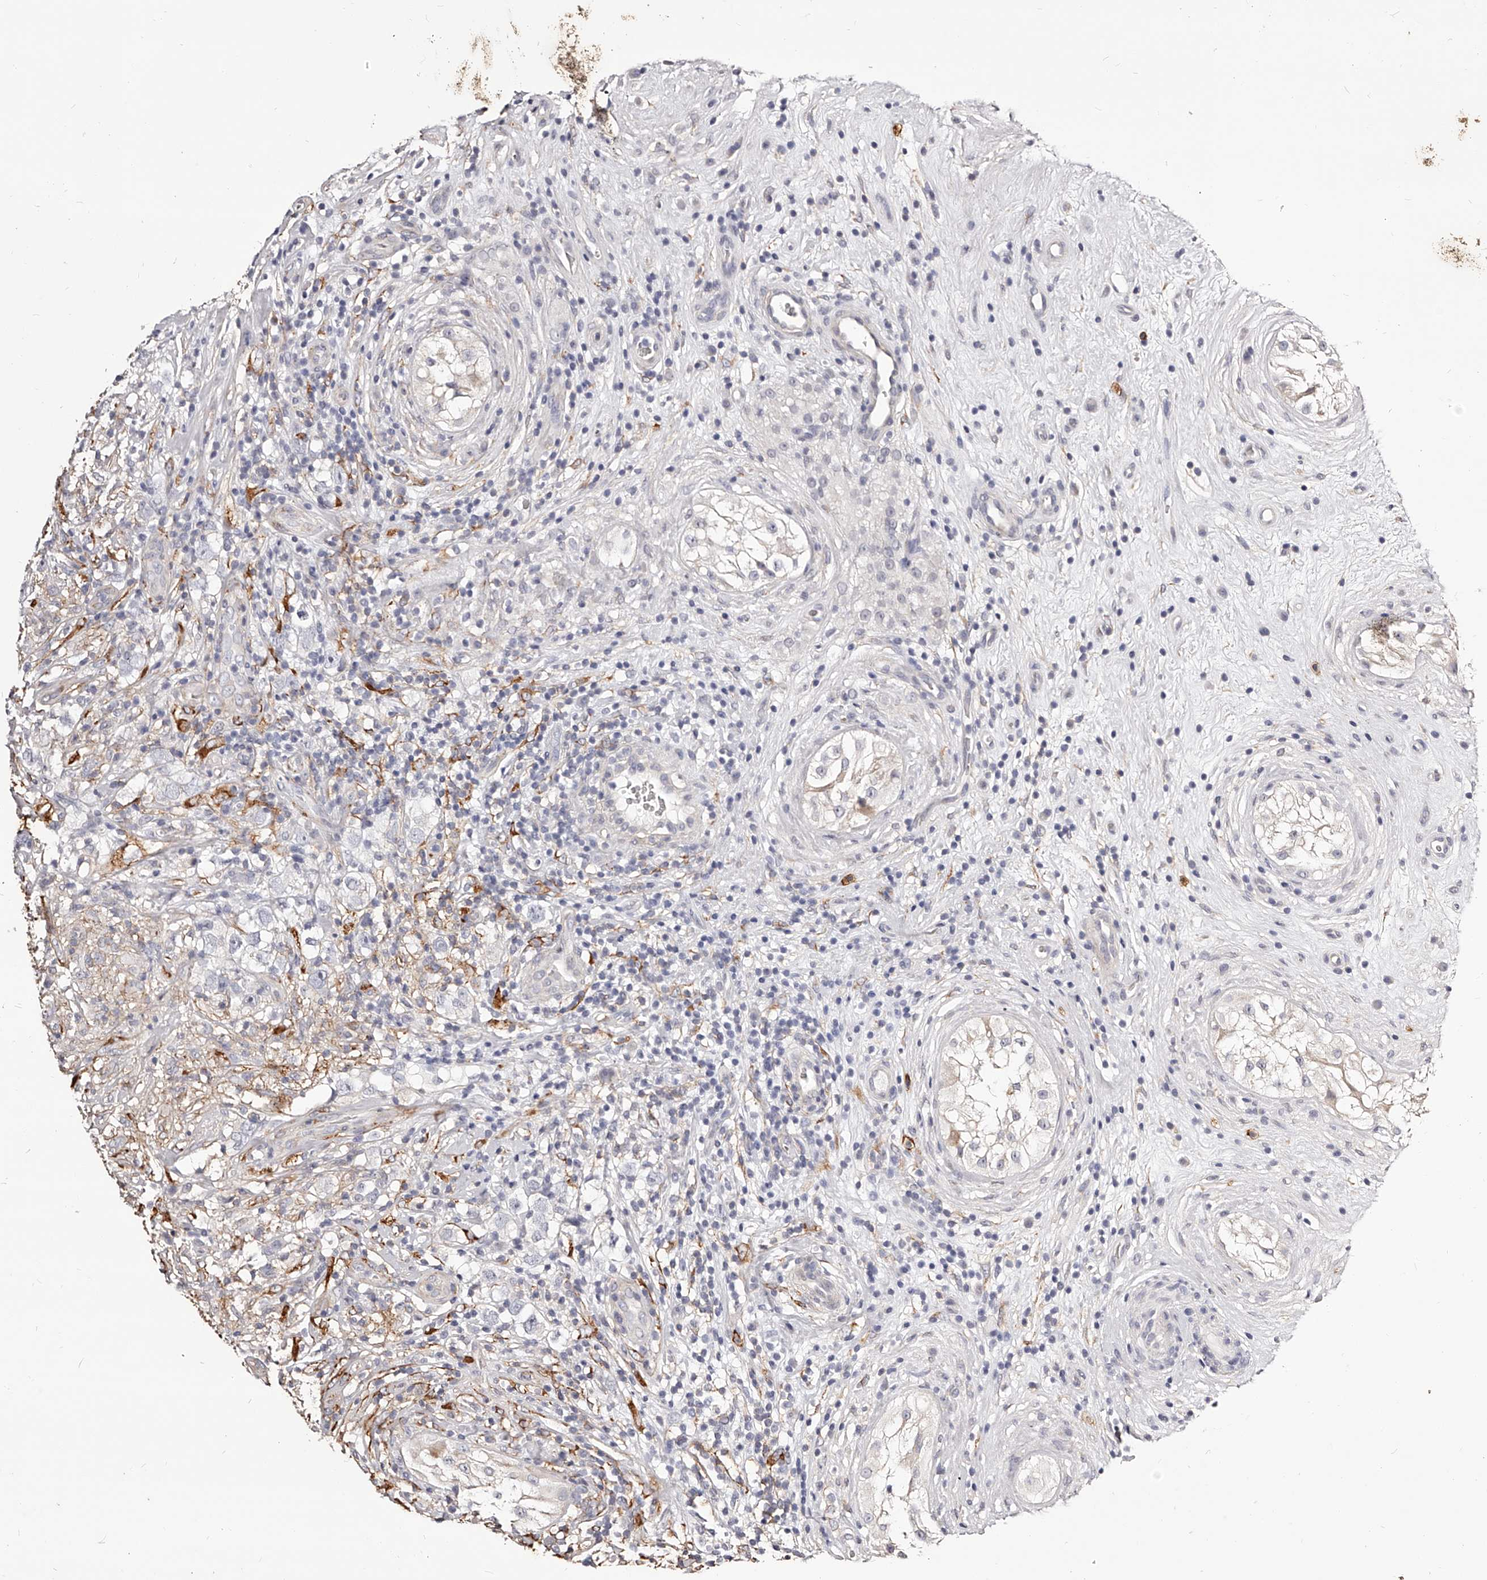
{"staining": {"intensity": "negative", "quantity": "none", "location": "none"}, "tissue": "testis cancer", "cell_type": "Tumor cells", "image_type": "cancer", "snomed": [{"axis": "morphology", "description": "Seminoma, NOS"}, {"axis": "topography", "description": "Testis"}], "caption": "IHC photomicrograph of neoplastic tissue: human testis seminoma stained with DAB (3,3'-diaminobenzidine) shows no significant protein staining in tumor cells.", "gene": "CD82", "patient": {"sex": "male", "age": 49}}